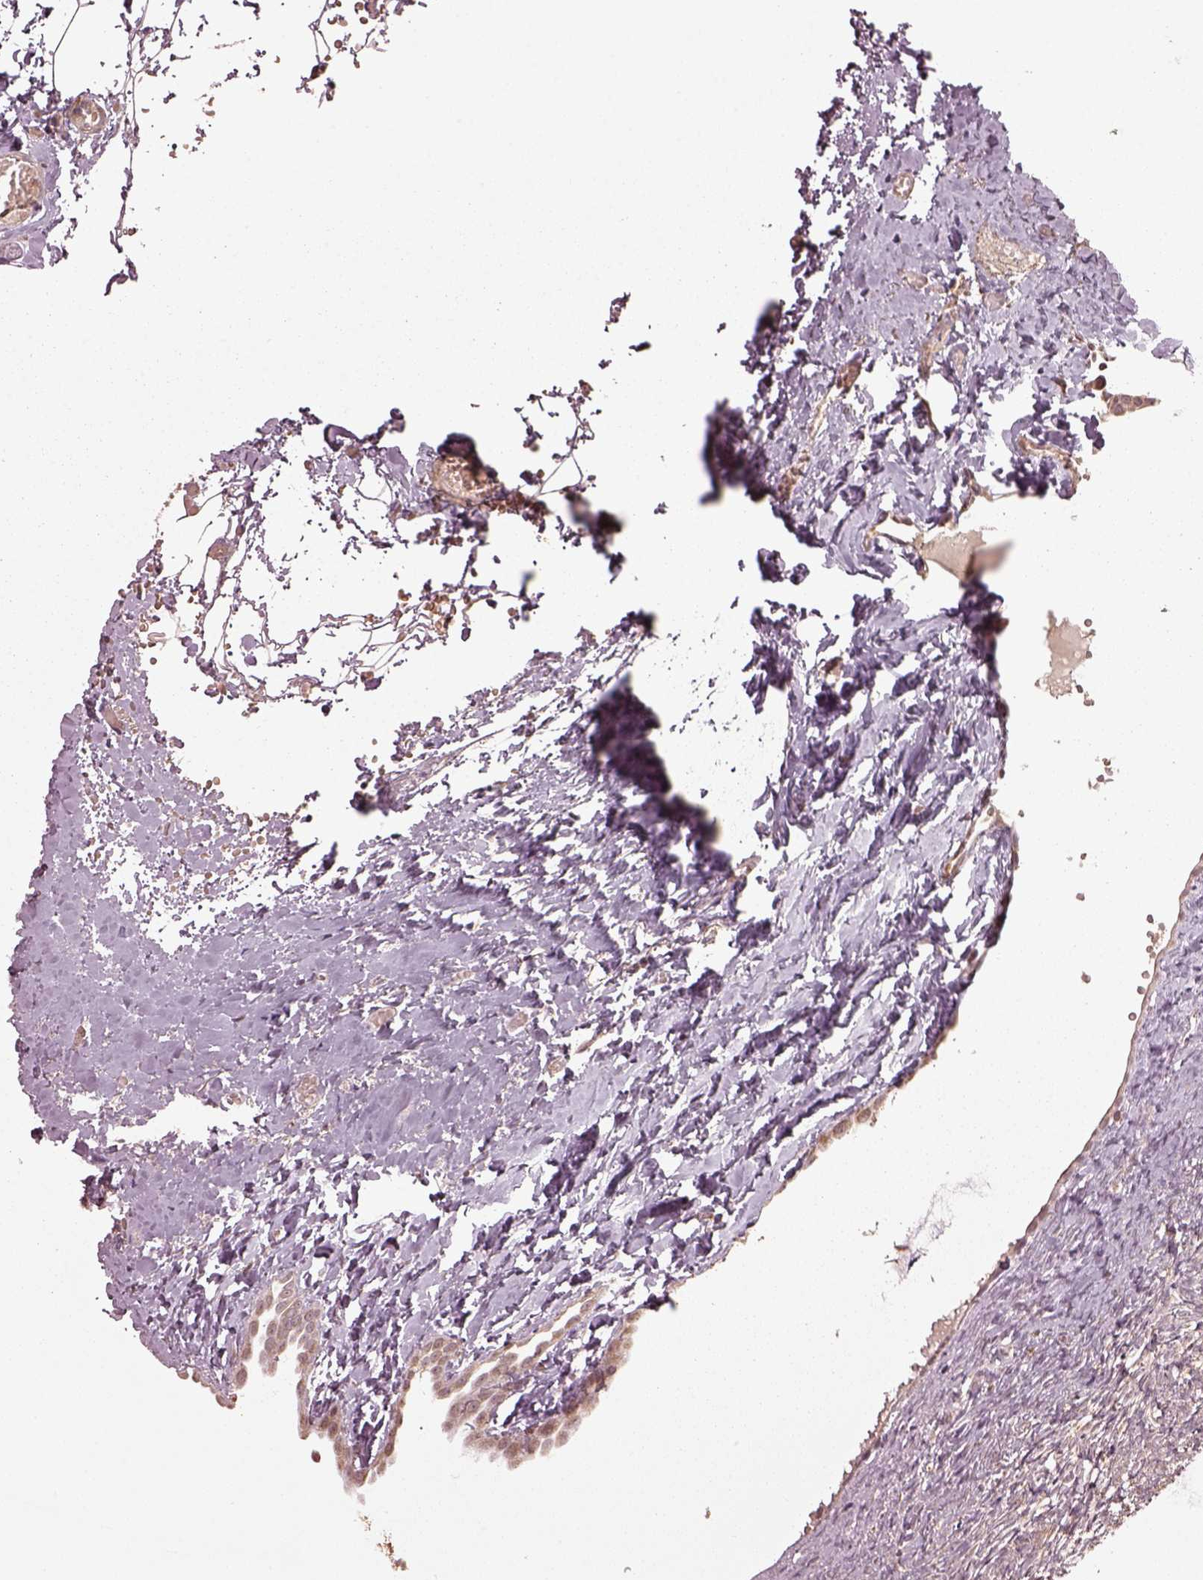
{"staining": {"intensity": "strong", "quantity": ">75%", "location": "cytoplasmic/membranous"}, "tissue": "ovary", "cell_type": "Follicle cells", "image_type": "normal", "snomed": [{"axis": "morphology", "description": "Normal tissue, NOS"}, {"axis": "topography", "description": "Ovary"}], "caption": "Brown immunohistochemical staining in normal ovary displays strong cytoplasmic/membranous staining in about >75% of follicle cells.", "gene": "SEL1L3", "patient": {"sex": "female", "age": 46}}